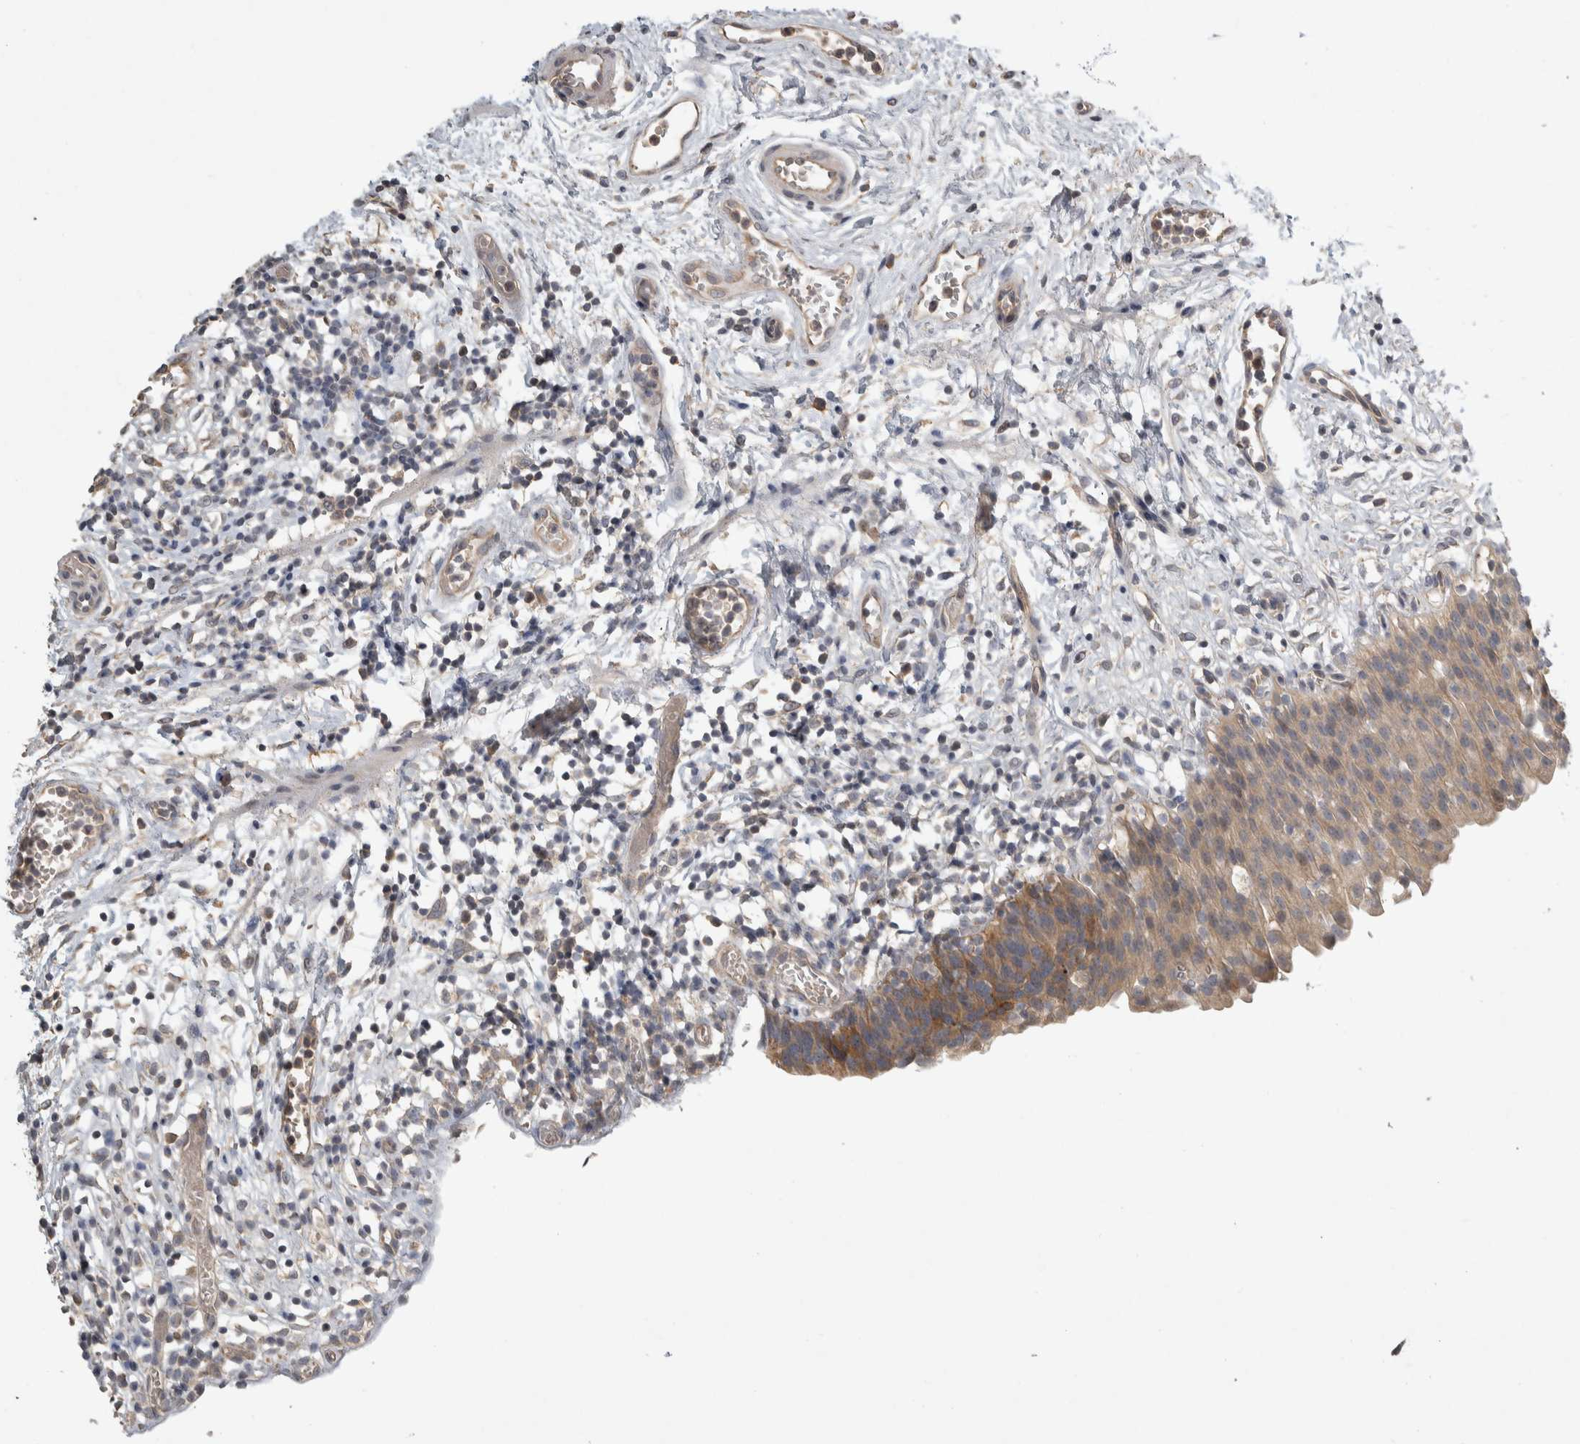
{"staining": {"intensity": "weak", "quantity": ">75%", "location": "cytoplasmic/membranous"}, "tissue": "urinary bladder", "cell_type": "Urothelial cells", "image_type": "normal", "snomed": [{"axis": "morphology", "description": "Normal tissue, NOS"}, {"axis": "topography", "description": "Urinary bladder"}], "caption": "Benign urinary bladder exhibits weak cytoplasmic/membranous expression in approximately >75% of urothelial cells.", "gene": "EIF3H", "patient": {"sex": "male", "age": 37}}